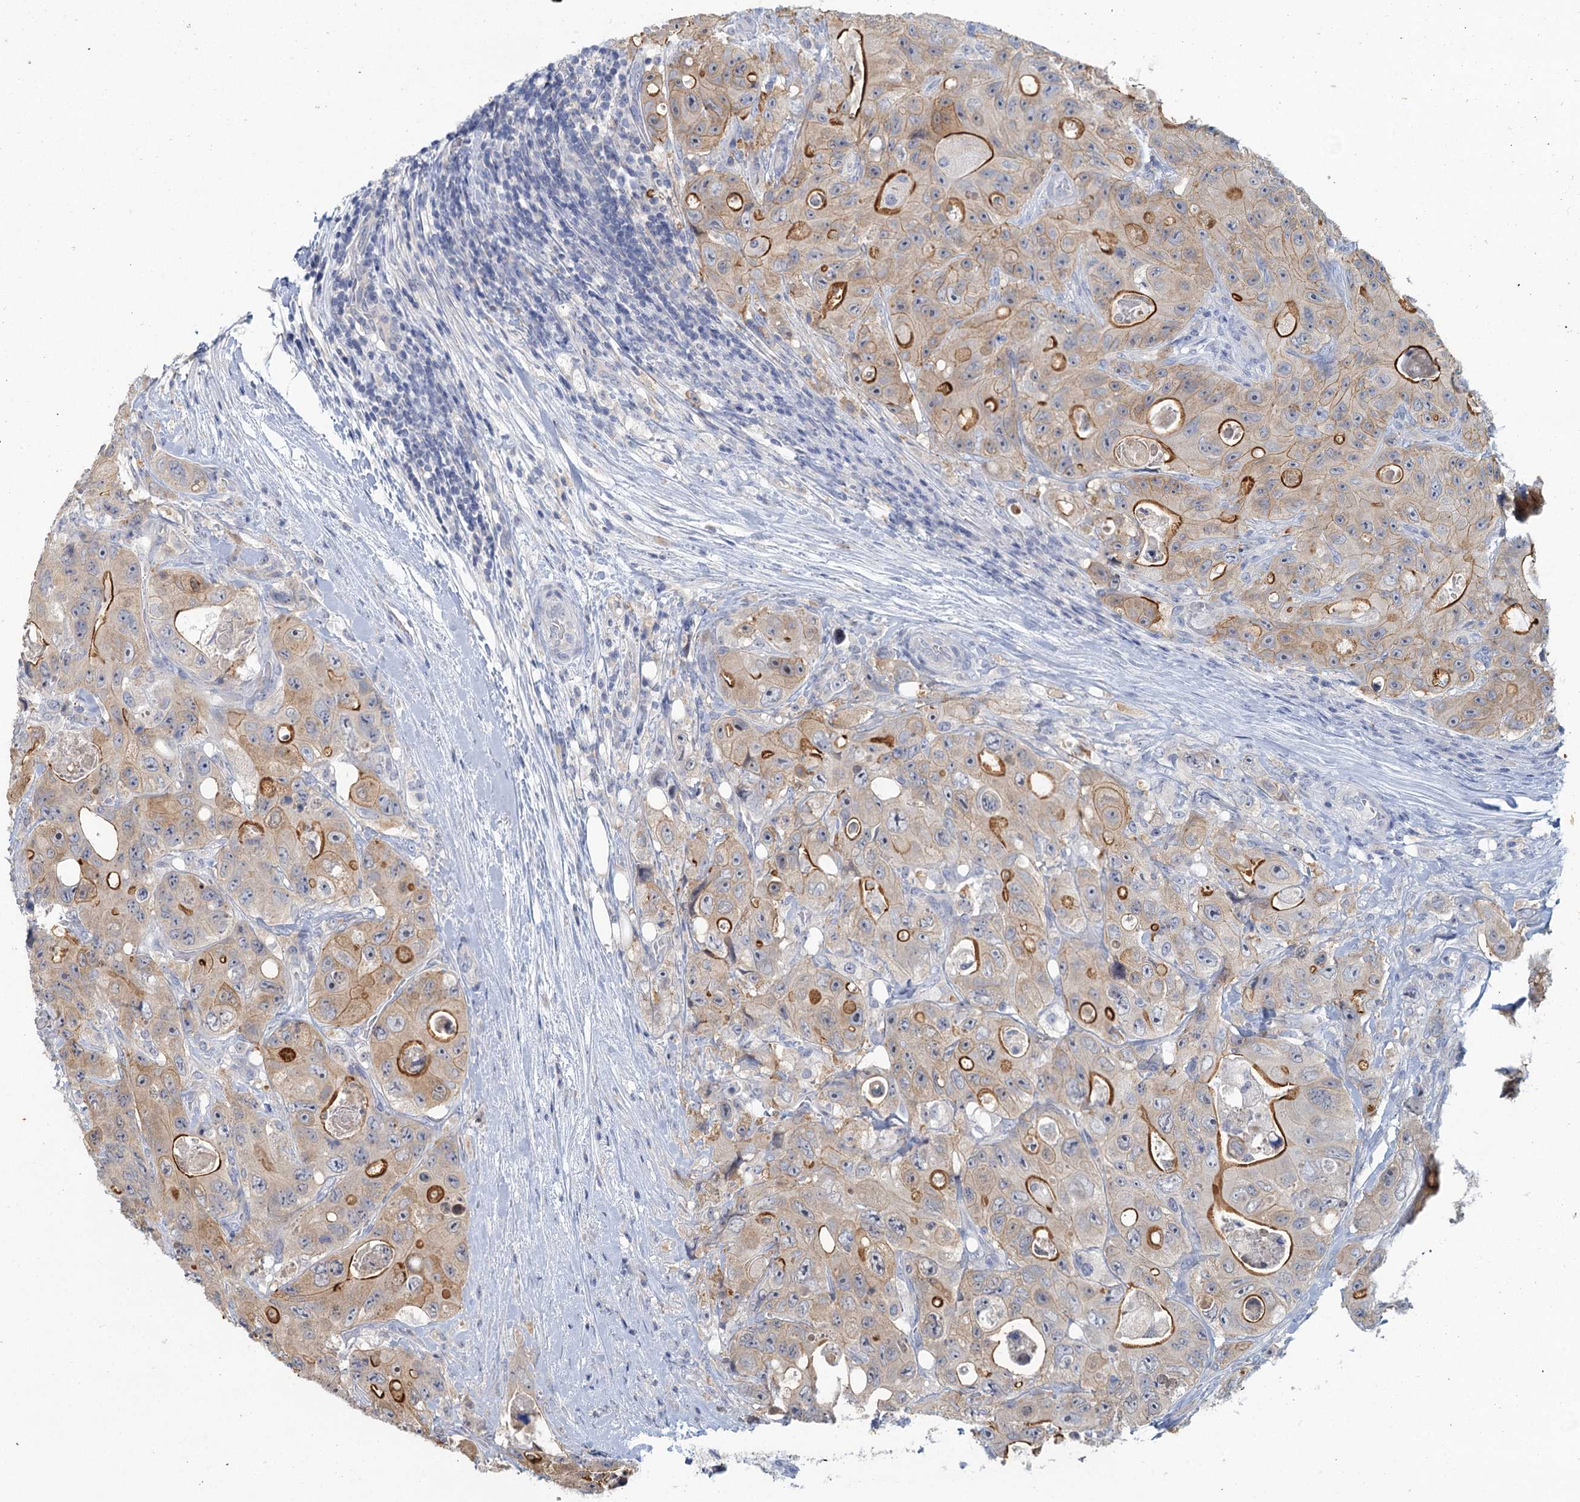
{"staining": {"intensity": "strong", "quantity": "25%-75%", "location": "cytoplasmic/membranous"}, "tissue": "colorectal cancer", "cell_type": "Tumor cells", "image_type": "cancer", "snomed": [{"axis": "morphology", "description": "Adenocarcinoma, NOS"}, {"axis": "topography", "description": "Colon"}], "caption": "Human colorectal adenocarcinoma stained for a protein (brown) exhibits strong cytoplasmic/membranous positive expression in approximately 25%-75% of tumor cells.", "gene": "MYO7B", "patient": {"sex": "female", "age": 46}}